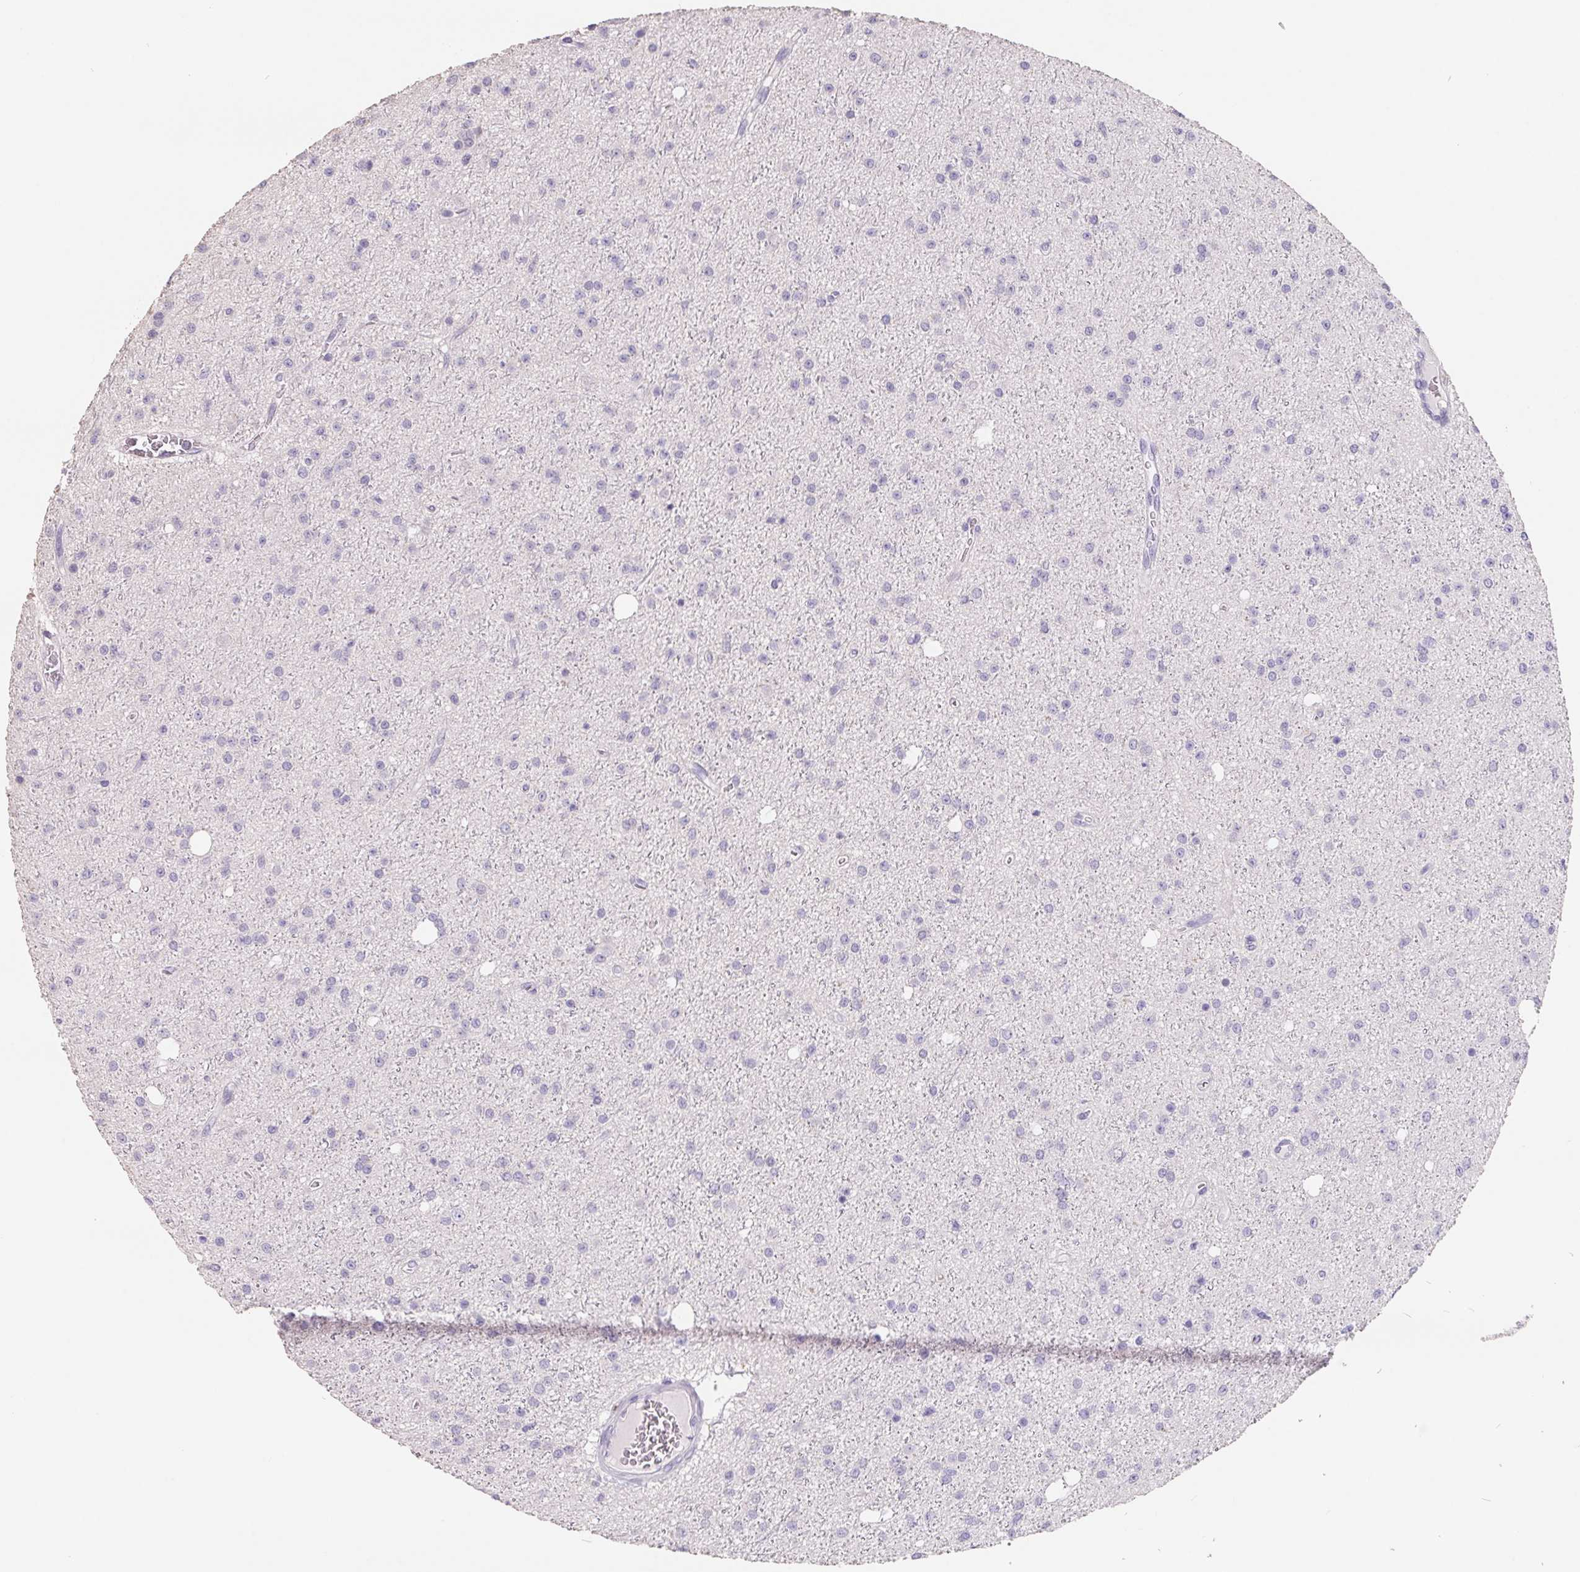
{"staining": {"intensity": "negative", "quantity": "none", "location": "none"}, "tissue": "glioma", "cell_type": "Tumor cells", "image_type": "cancer", "snomed": [{"axis": "morphology", "description": "Glioma, malignant, Low grade"}, {"axis": "topography", "description": "Brain"}], "caption": "The IHC image has no significant expression in tumor cells of malignant glioma (low-grade) tissue. (DAB immunohistochemistry (IHC) with hematoxylin counter stain).", "gene": "FDX1", "patient": {"sex": "male", "age": 27}}